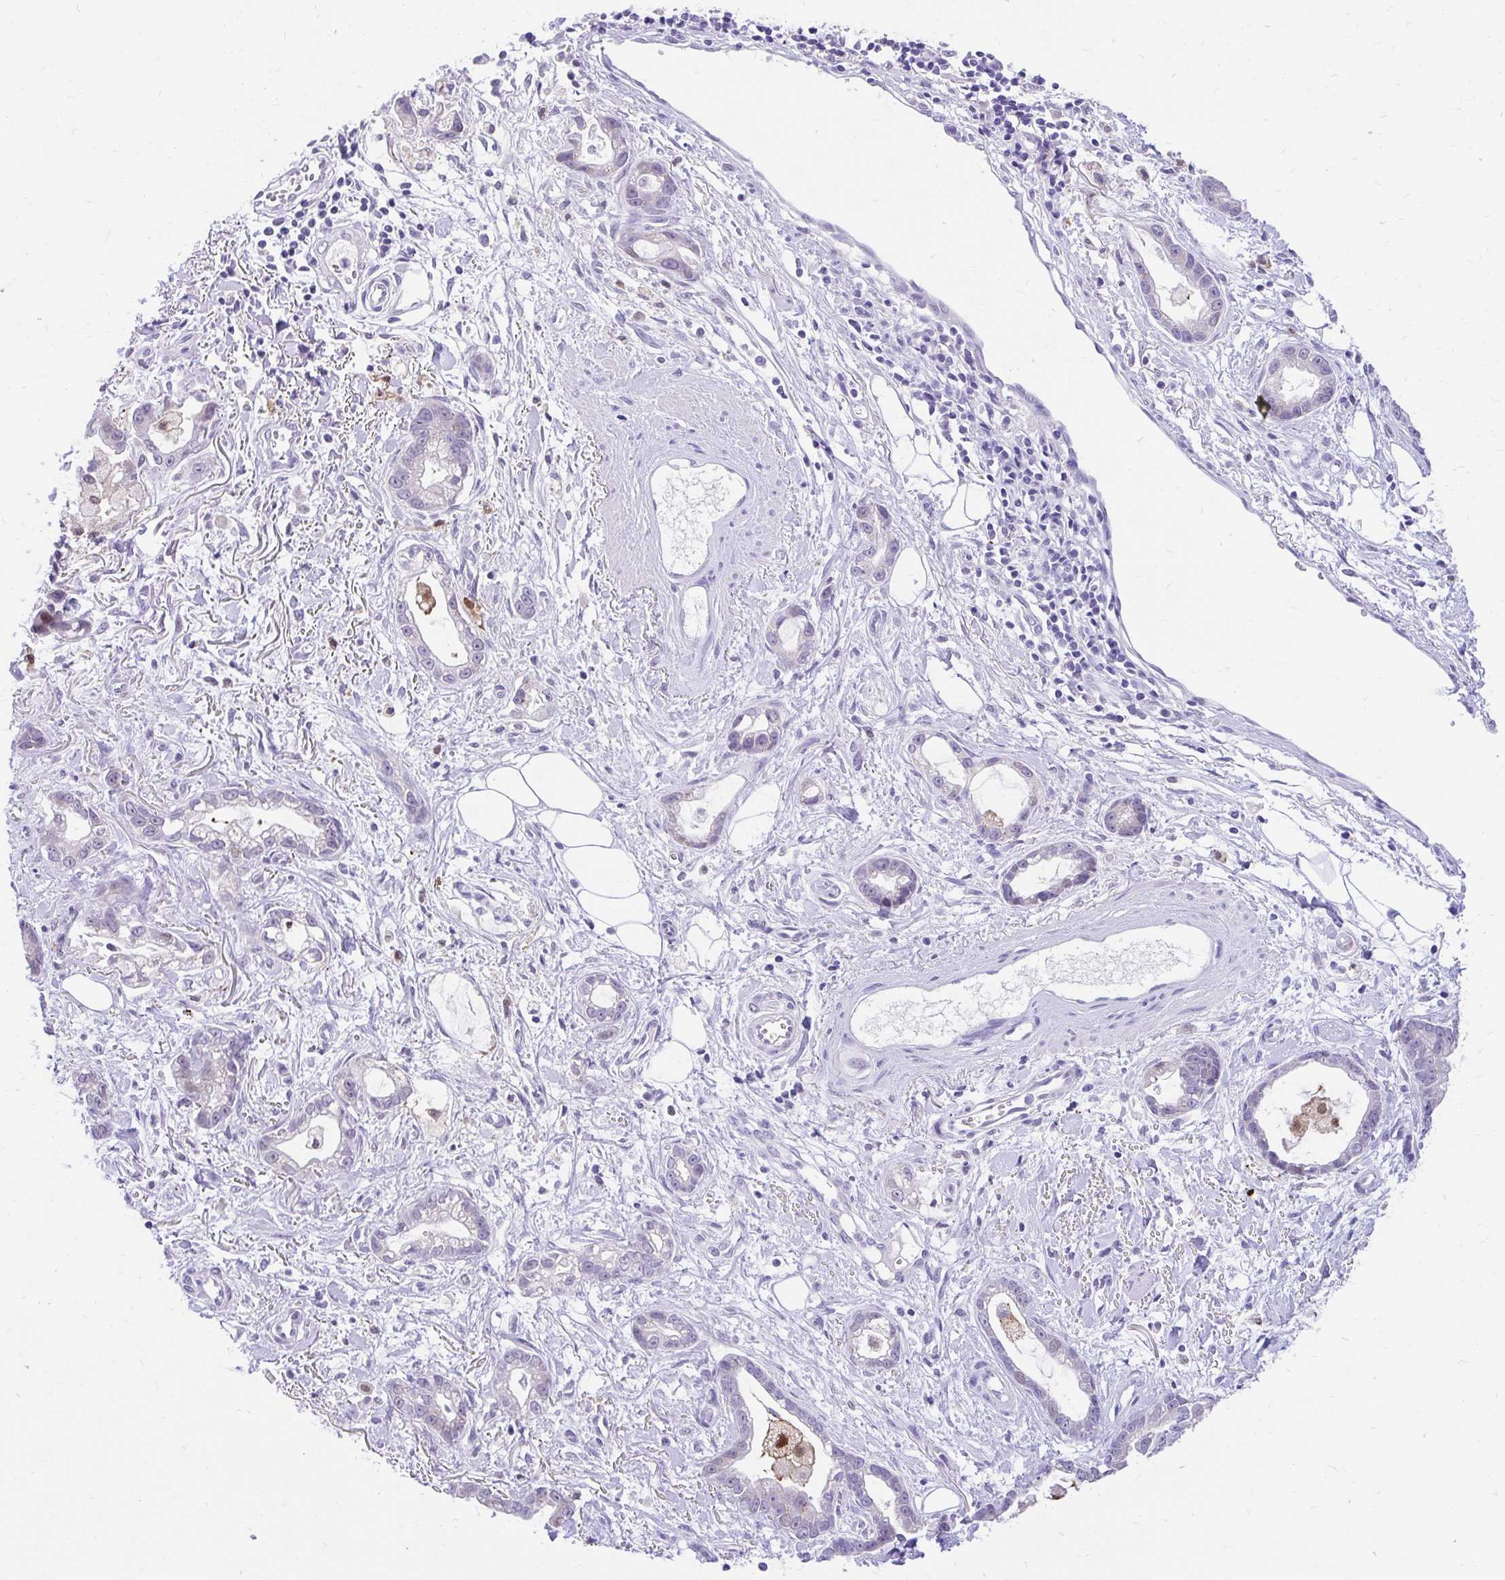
{"staining": {"intensity": "weak", "quantity": "<25%", "location": "cytoplasmic/membranous"}, "tissue": "stomach cancer", "cell_type": "Tumor cells", "image_type": "cancer", "snomed": [{"axis": "morphology", "description": "Adenocarcinoma, NOS"}, {"axis": "topography", "description": "Stomach"}], "caption": "Tumor cells are negative for brown protein staining in stomach cancer (adenocarcinoma).", "gene": "GLB1L2", "patient": {"sex": "male", "age": 55}}